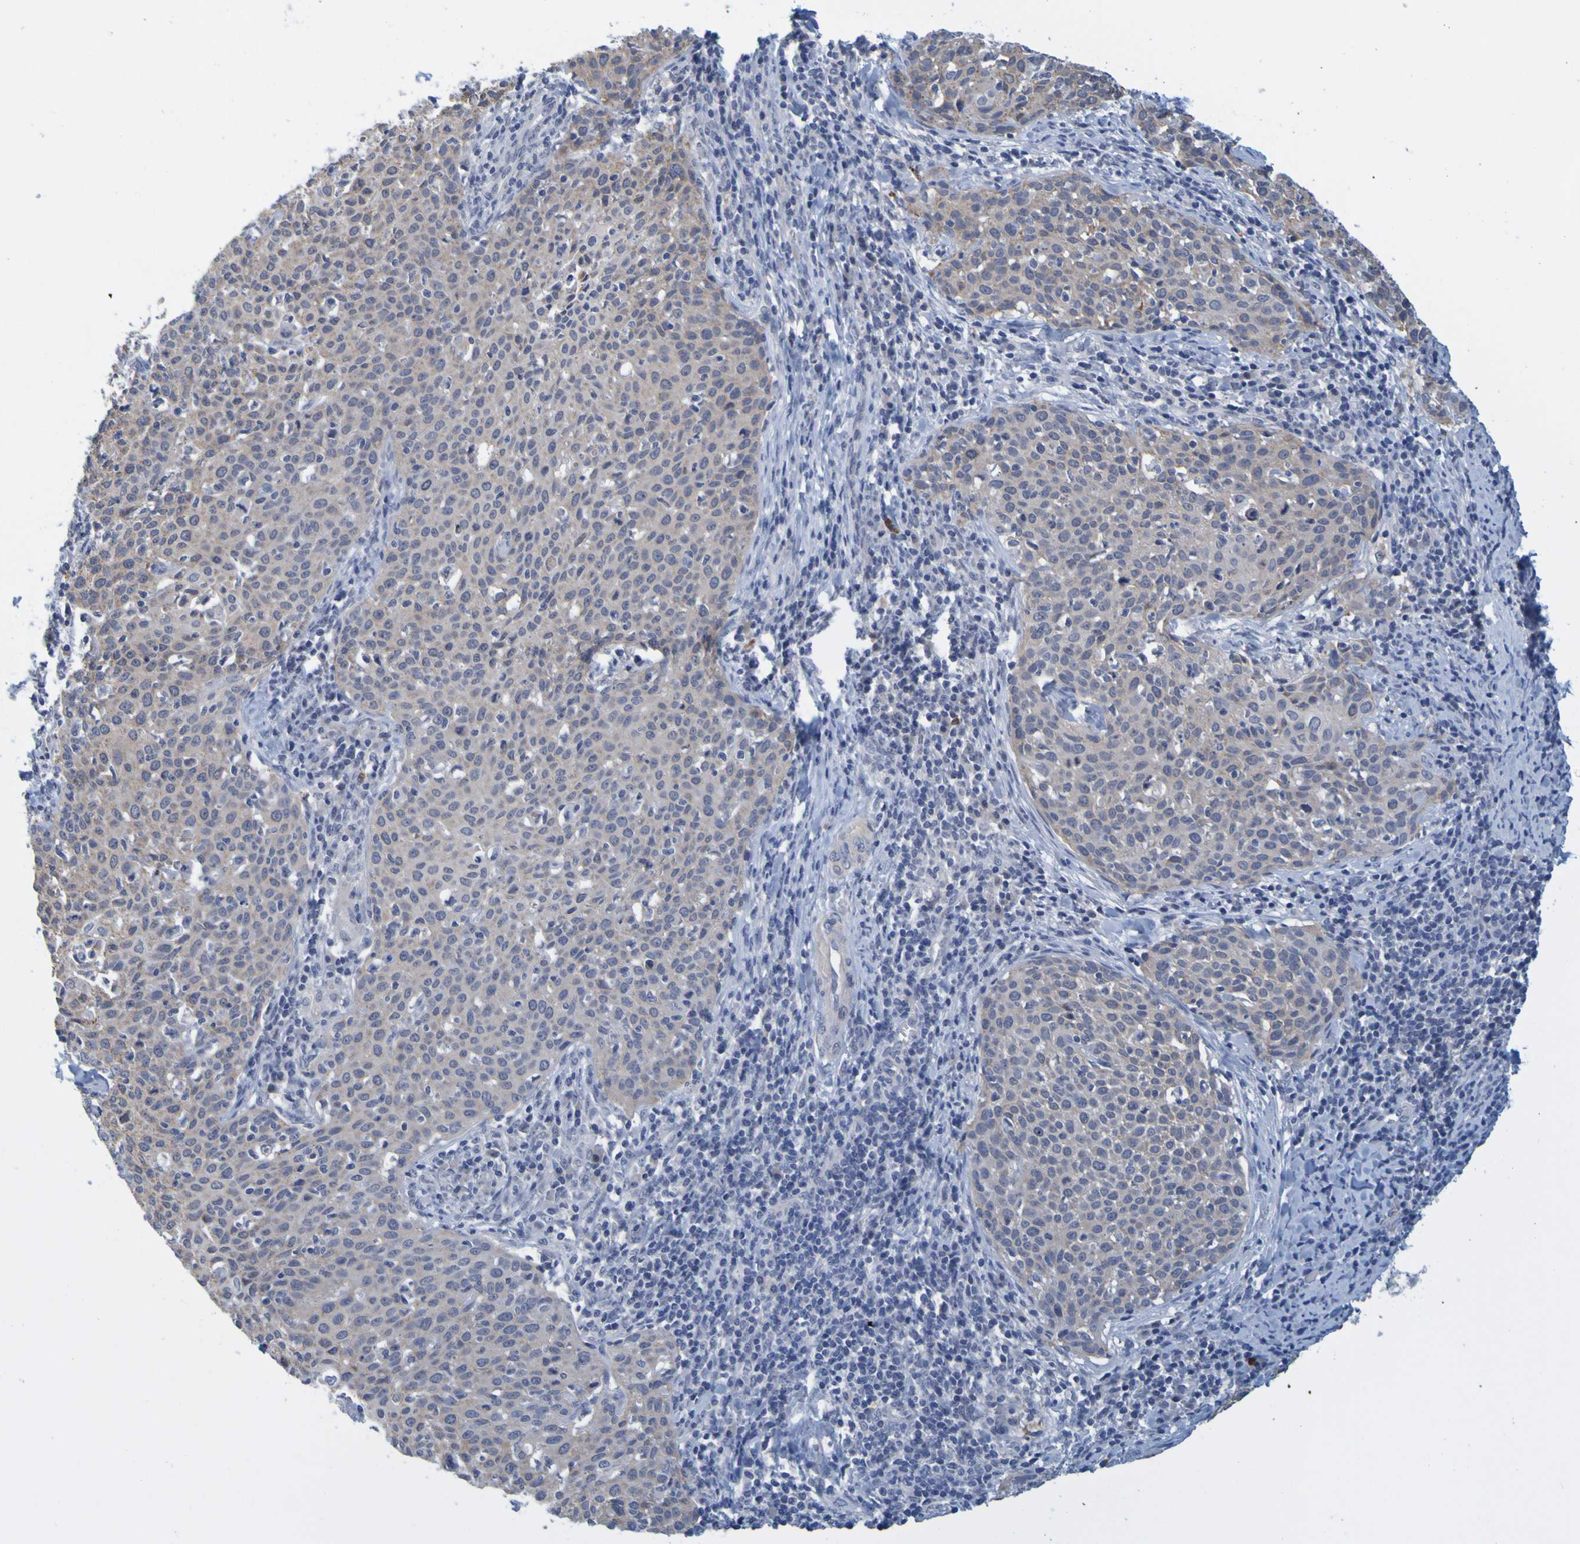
{"staining": {"intensity": "negative", "quantity": "none", "location": "none"}, "tissue": "cervical cancer", "cell_type": "Tumor cells", "image_type": "cancer", "snomed": [{"axis": "morphology", "description": "Squamous cell carcinoma, NOS"}, {"axis": "topography", "description": "Cervix"}], "caption": "This photomicrograph is of cervical cancer stained with IHC to label a protein in brown with the nuclei are counter-stained blue. There is no expression in tumor cells.", "gene": "ENDOU", "patient": {"sex": "female", "age": 38}}